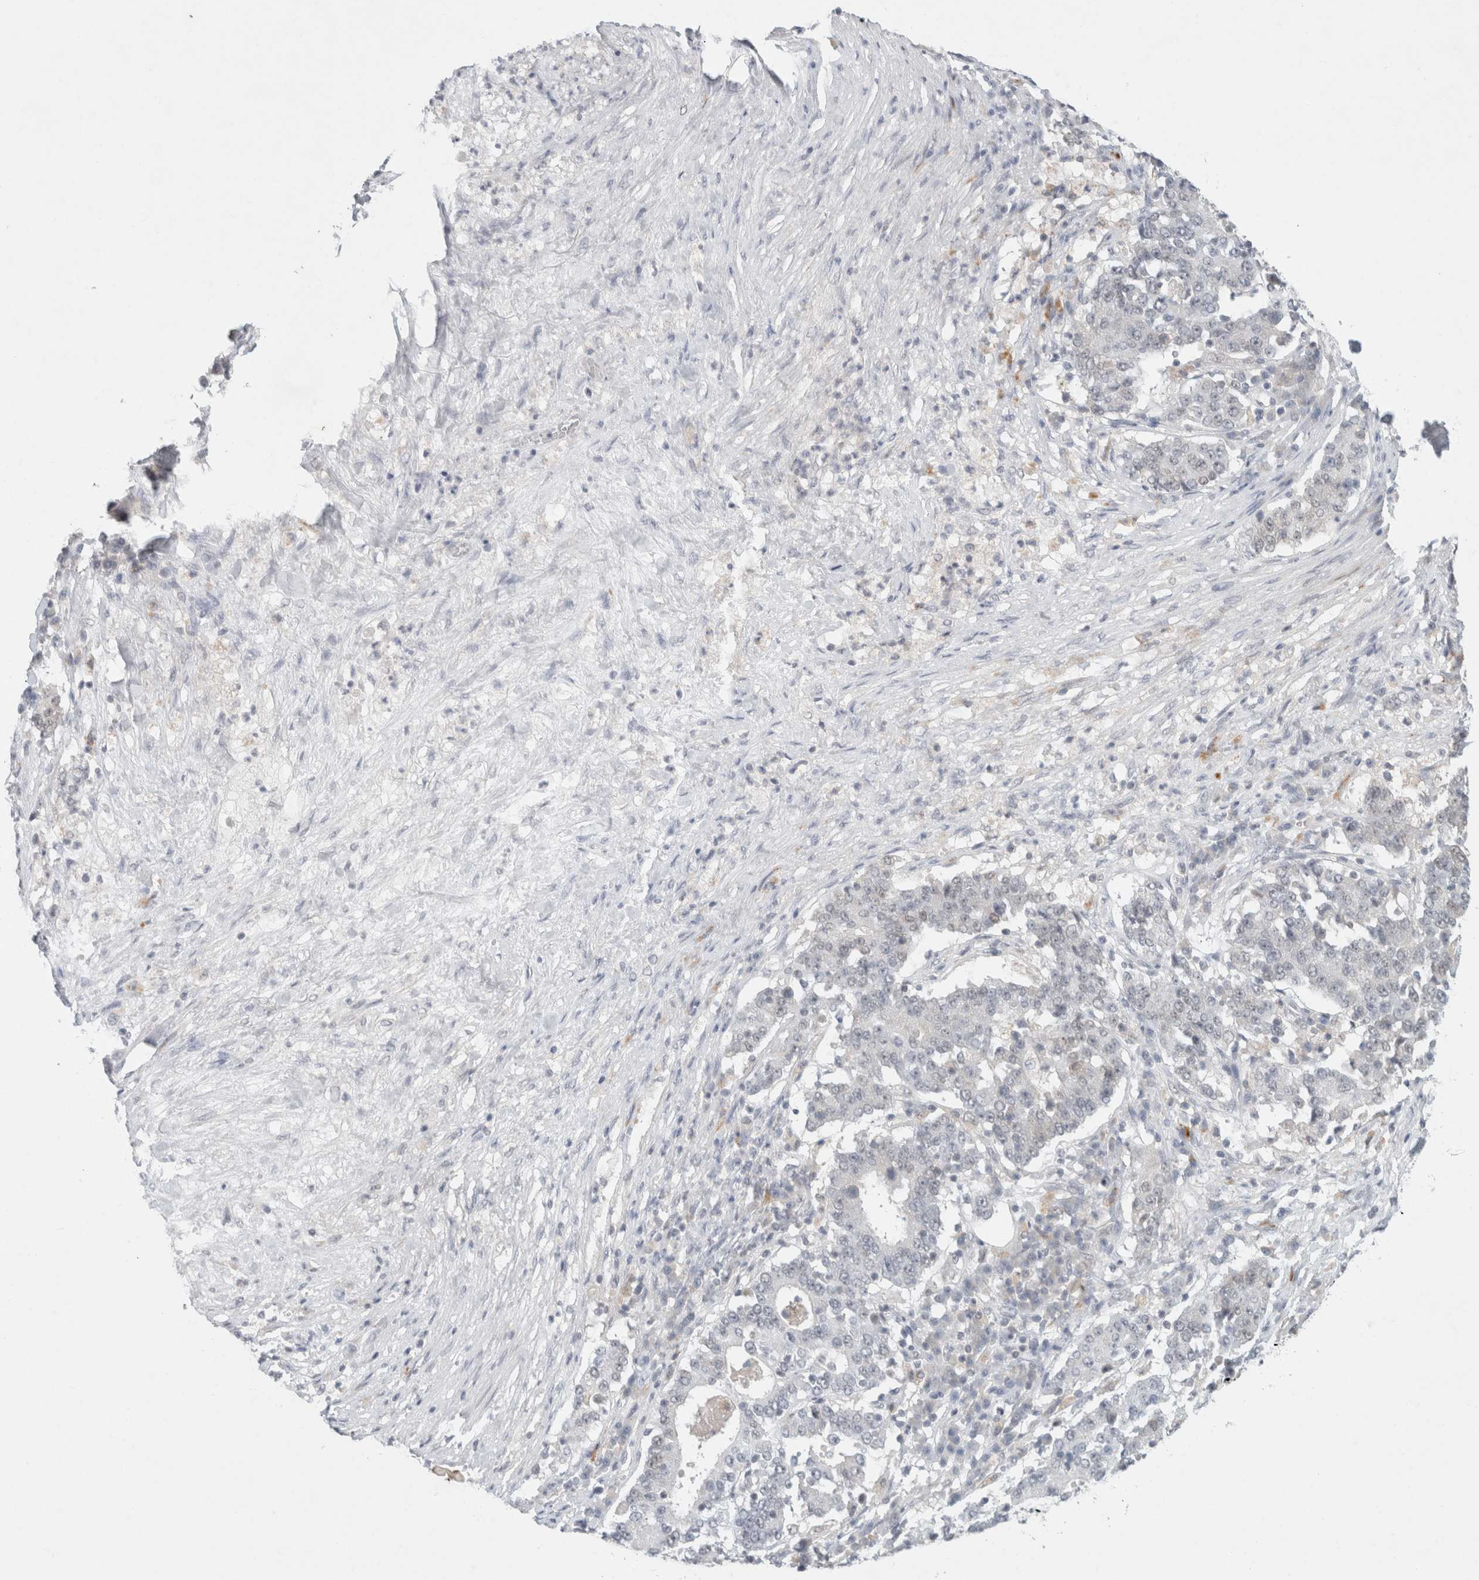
{"staining": {"intensity": "negative", "quantity": "none", "location": "none"}, "tissue": "stomach cancer", "cell_type": "Tumor cells", "image_type": "cancer", "snomed": [{"axis": "morphology", "description": "Adenocarcinoma, NOS"}, {"axis": "topography", "description": "Stomach"}], "caption": "There is no significant staining in tumor cells of adenocarcinoma (stomach).", "gene": "FBXO42", "patient": {"sex": "male", "age": 59}}